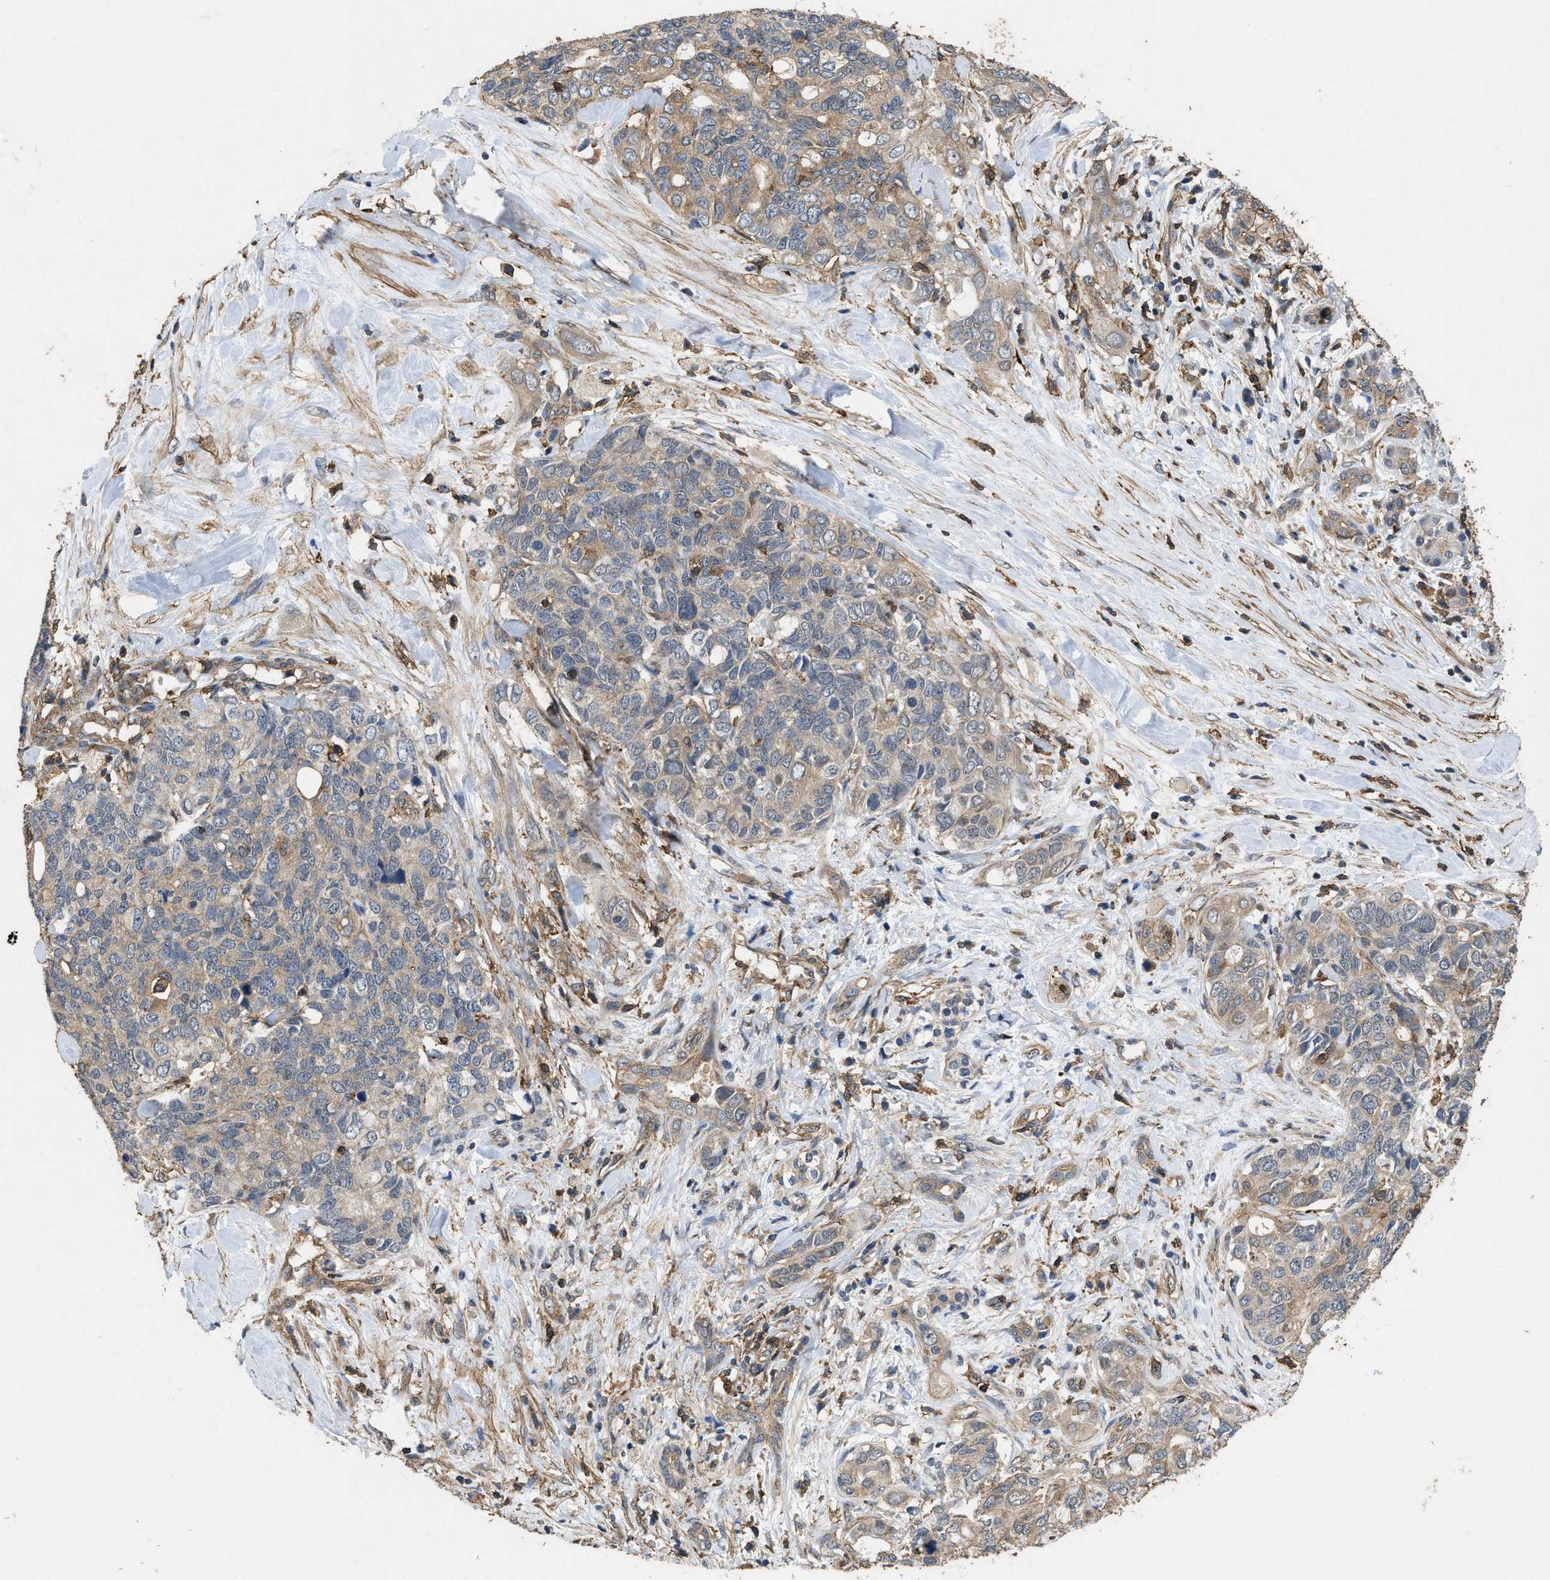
{"staining": {"intensity": "moderate", "quantity": ">75%", "location": "cytoplasmic/membranous"}, "tissue": "pancreatic cancer", "cell_type": "Tumor cells", "image_type": "cancer", "snomed": [{"axis": "morphology", "description": "Adenocarcinoma, NOS"}, {"axis": "topography", "description": "Pancreas"}], "caption": "Immunohistochemical staining of human pancreatic adenocarcinoma reveals medium levels of moderate cytoplasmic/membranous positivity in approximately >75% of tumor cells.", "gene": "LINGO2", "patient": {"sex": "female", "age": 56}}